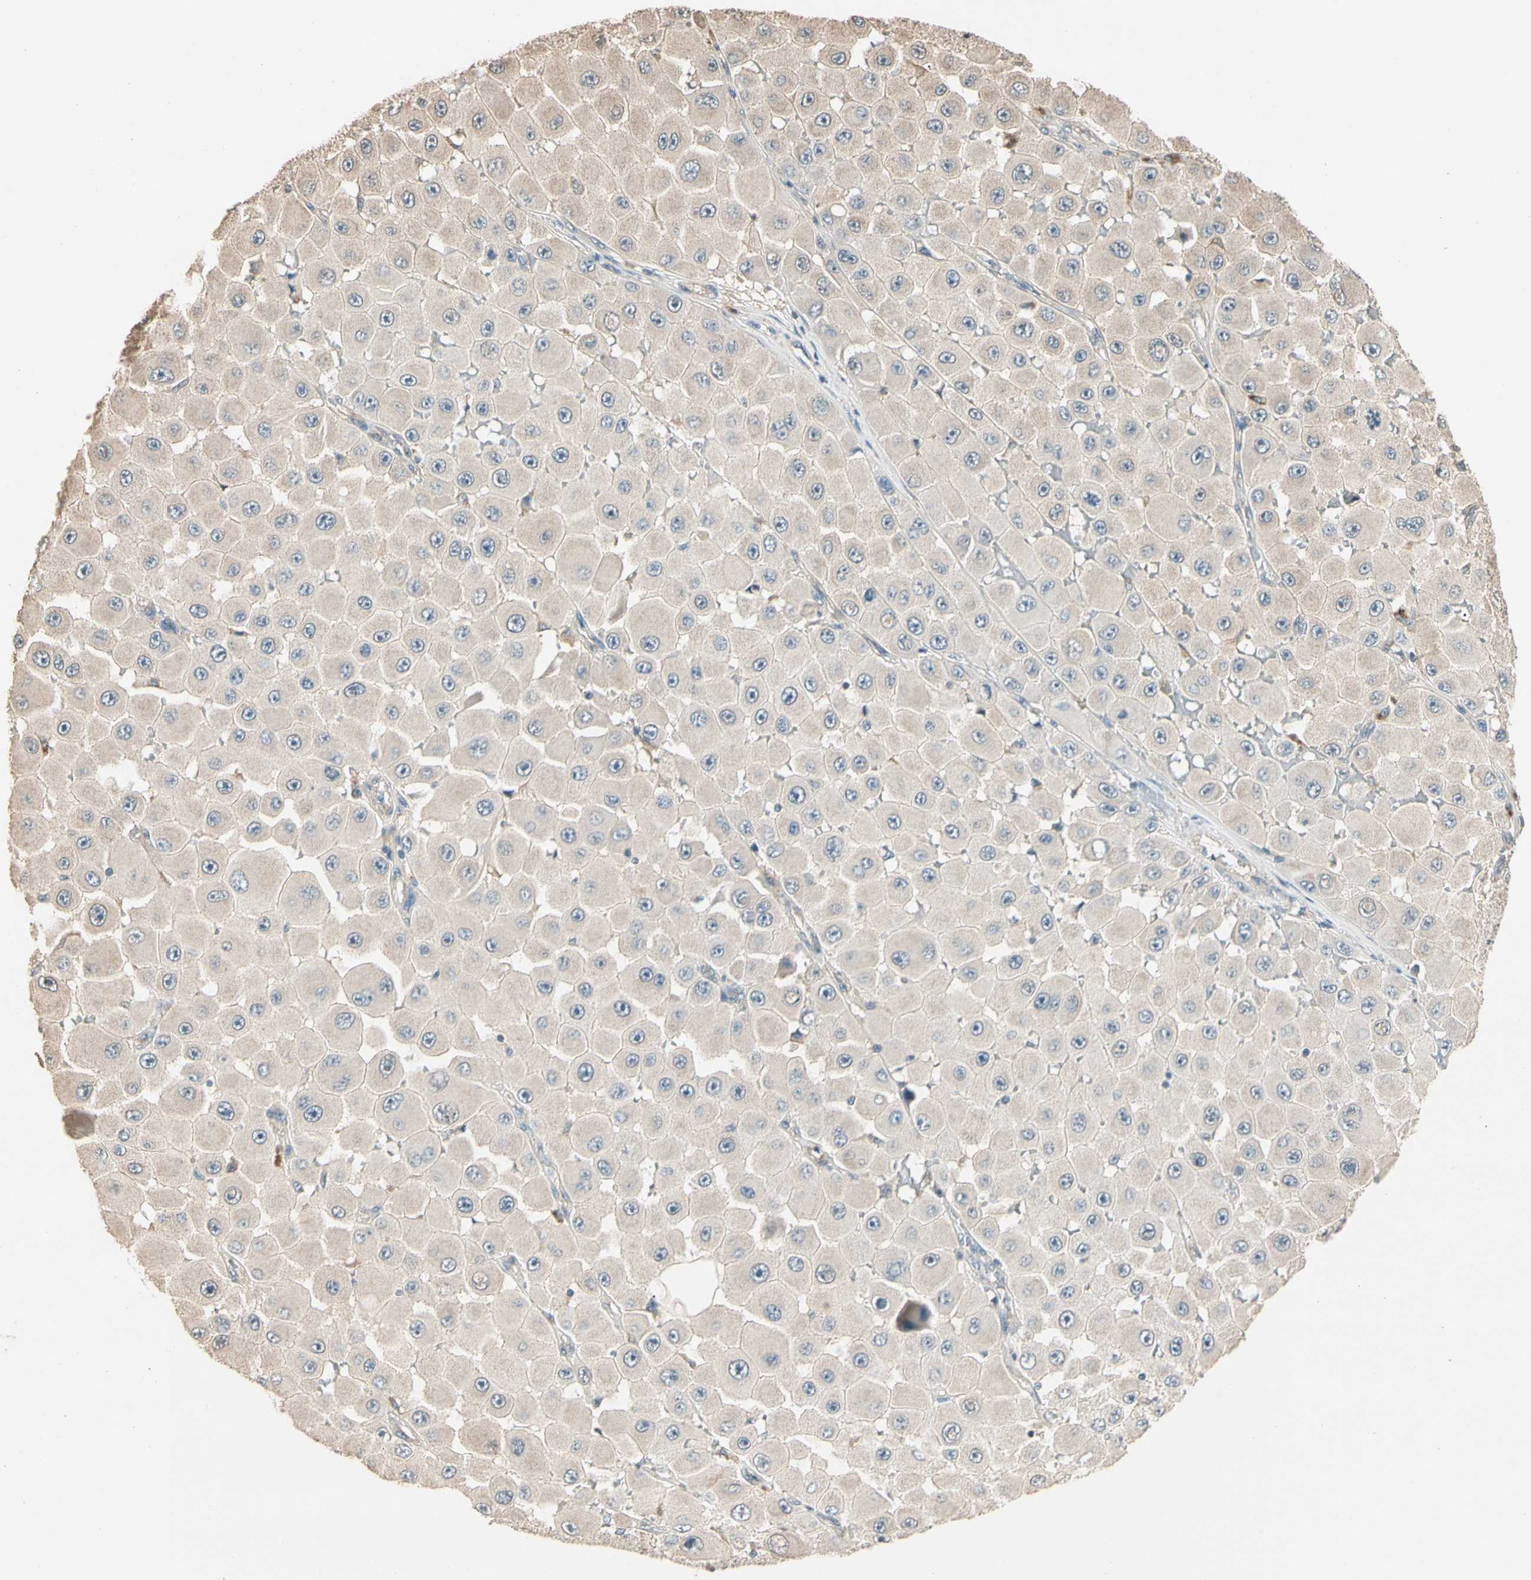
{"staining": {"intensity": "weak", "quantity": "25%-75%", "location": "cytoplasmic/membranous"}, "tissue": "melanoma", "cell_type": "Tumor cells", "image_type": "cancer", "snomed": [{"axis": "morphology", "description": "Malignant melanoma, NOS"}, {"axis": "topography", "description": "Skin"}], "caption": "Melanoma stained for a protein (brown) exhibits weak cytoplasmic/membranous positive expression in about 25%-75% of tumor cells.", "gene": "CDH6", "patient": {"sex": "female", "age": 81}}